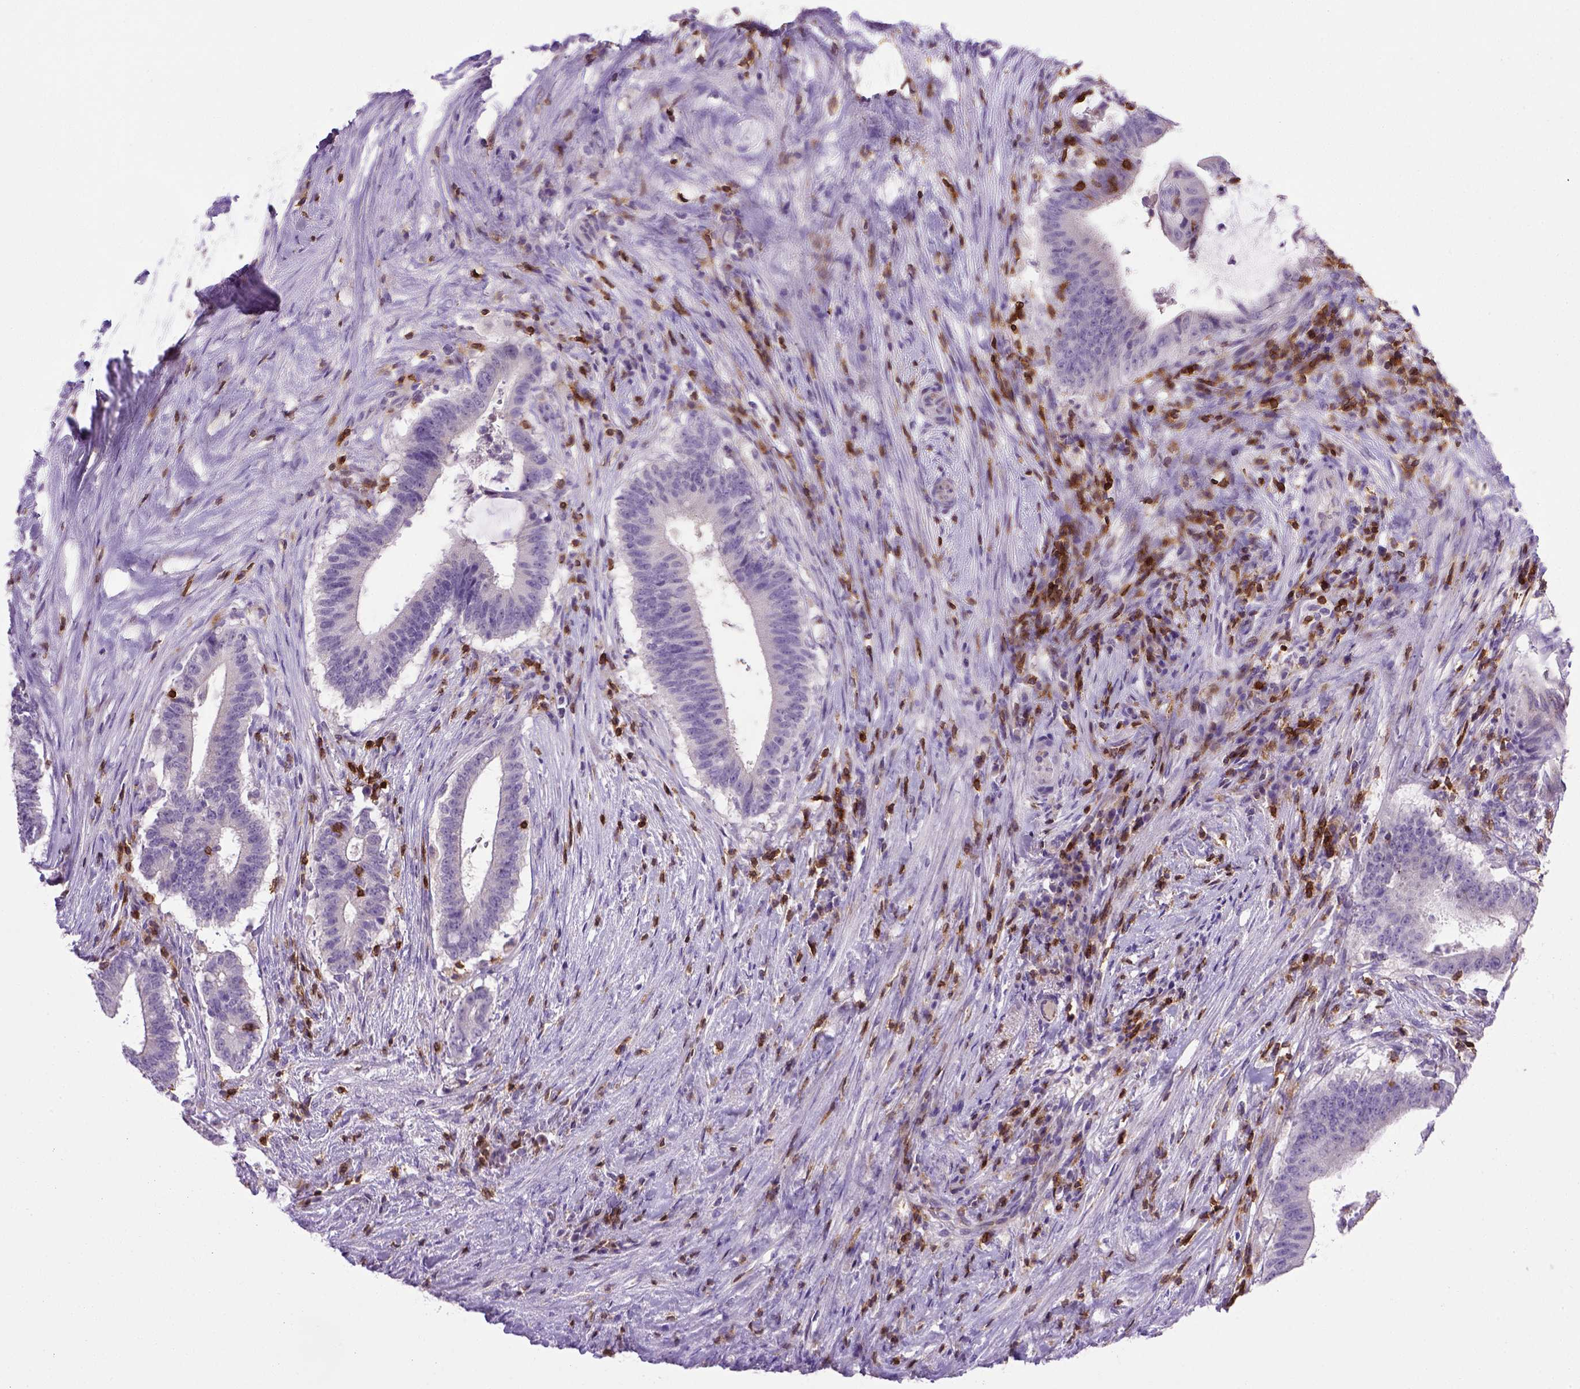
{"staining": {"intensity": "negative", "quantity": "none", "location": "none"}, "tissue": "colorectal cancer", "cell_type": "Tumor cells", "image_type": "cancer", "snomed": [{"axis": "morphology", "description": "Adenocarcinoma, NOS"}, {"axis": "topography", "description": "Colon"}], "caption": "Immunohistochemical staining of colorectal cancer (adenocarcinoma) shows no significant positivity in tumor cells.", "gene": "CD3E", "patient": {"sex": "female", "age": 43}}